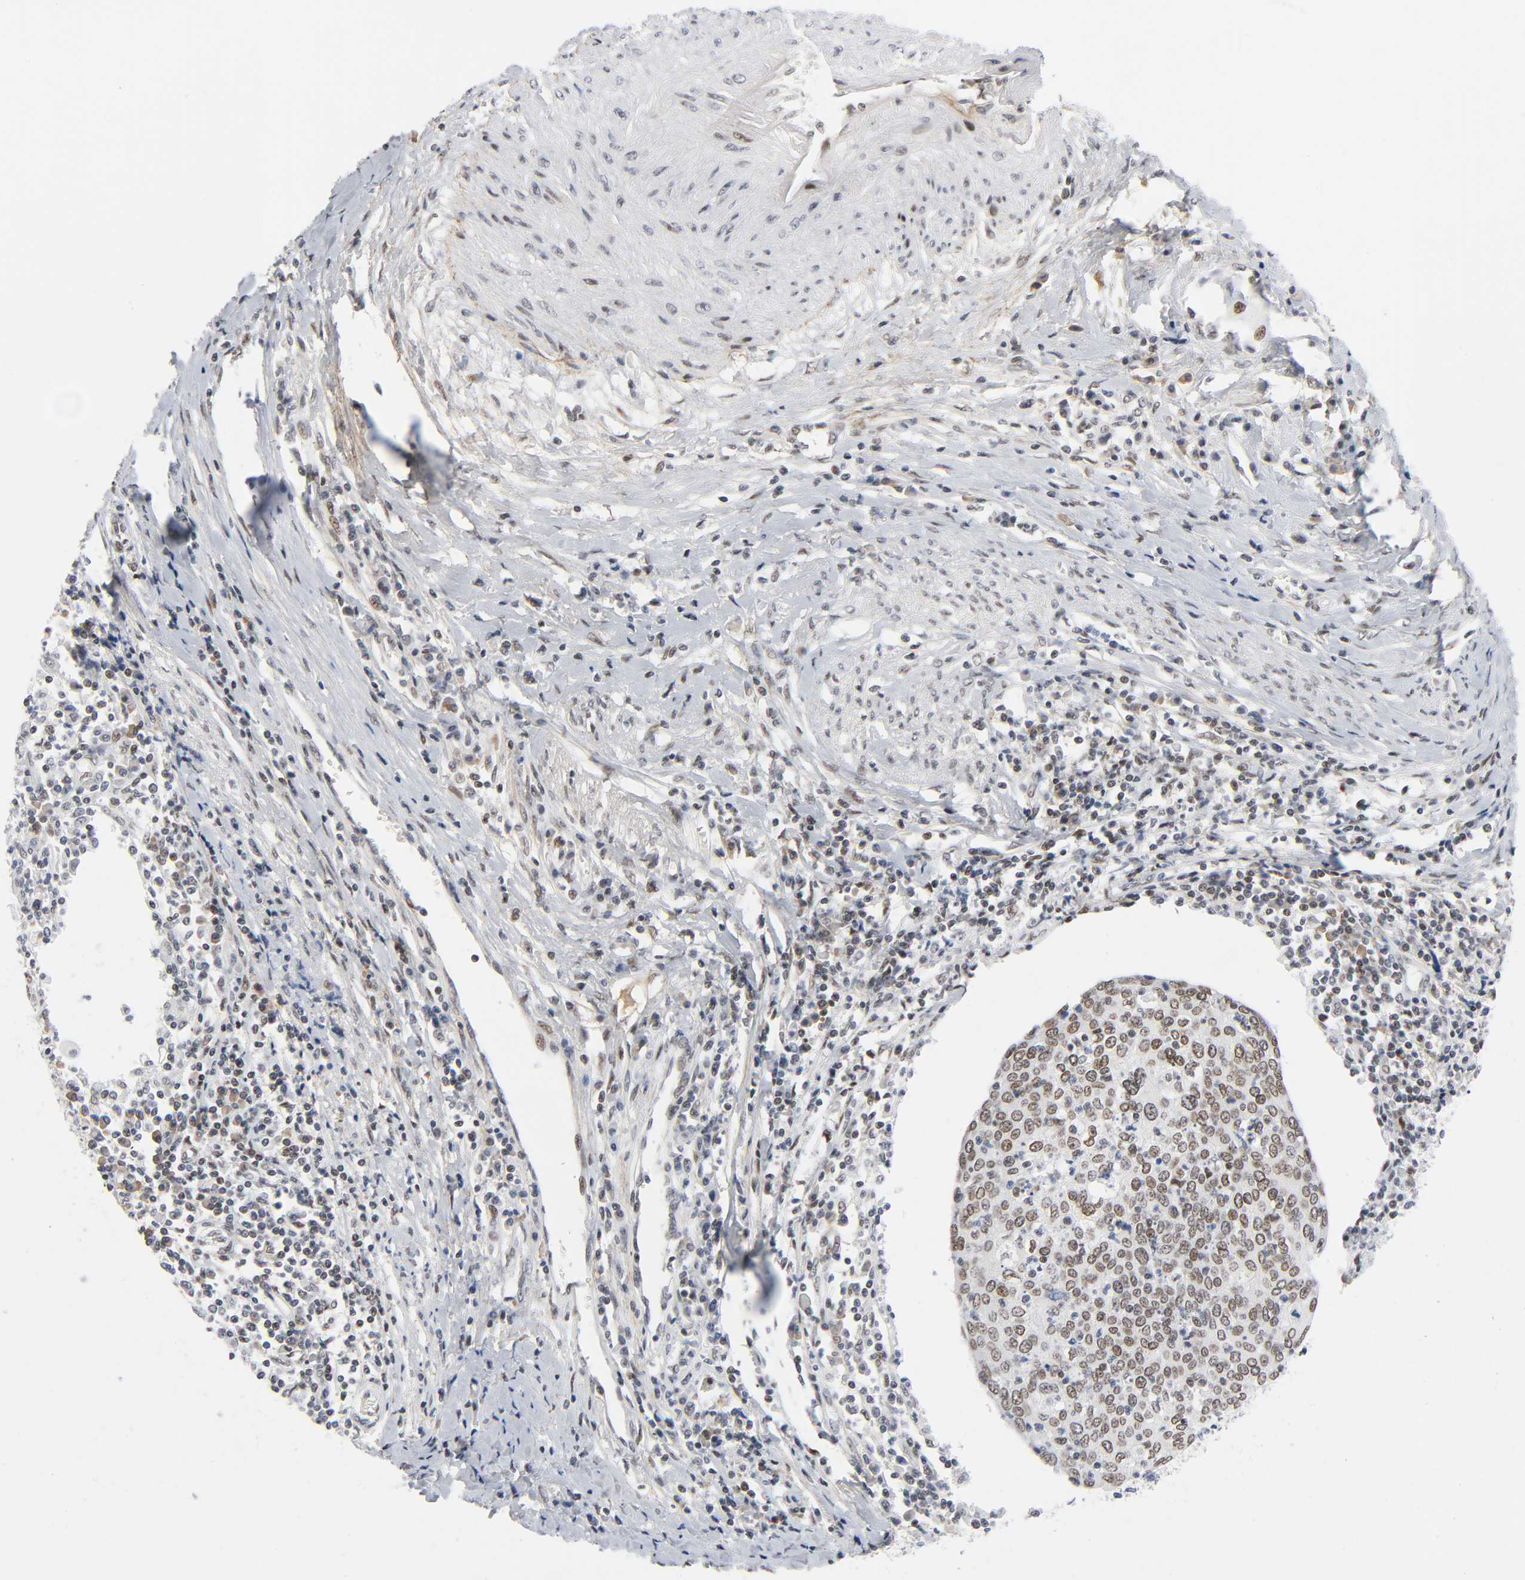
{"staining": {"intensity": "moderate", "quantity": "25%-75%", "location": "nuclear"}, "tissue": "cervical cancer", "cell_type": "Tumor cells", "image_type": "cancer", "snomed": [{"axis": "morphology", "description": "Squamous cell carcinoma, NOS"}, {"axis": "topography", "description": "Cervix"}], "caption": "Cervical squamous cell carcinoma stained with a brown dye shows moderate nuclear positive expression in approximately 25%-75% of tumor cells.", "gene": "DIDO1", "patient": {"sex": "female", "age": 40}}